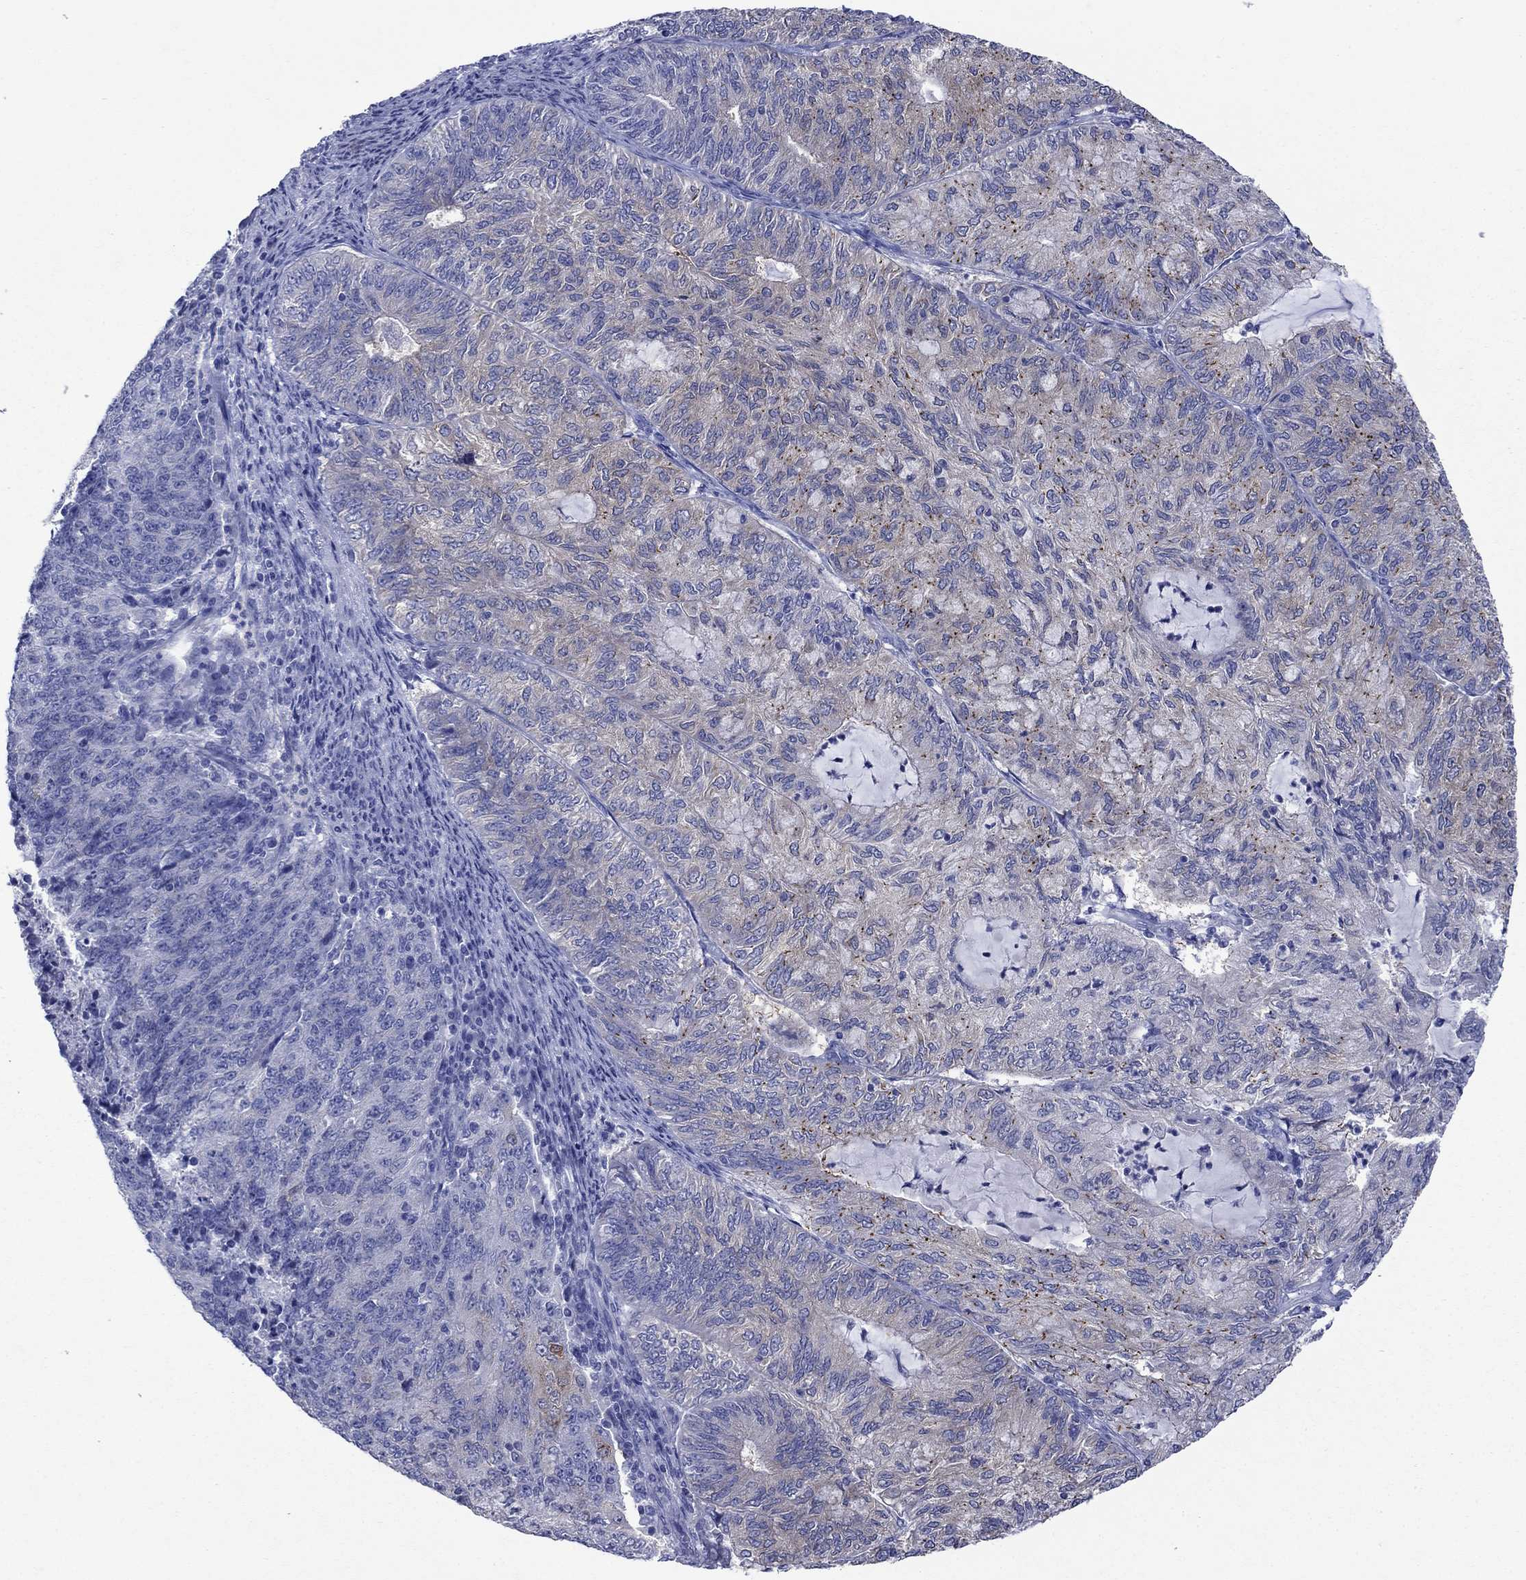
{"staining": {"intensity": "moderate", "quantity": "<25%", "location": "cytoplasmic/membranous"}, "tissue": "endometrial cancer", "cell_type": "Tumor cells", "image_type": "cancer", "snomed": [{"axis": "morphology", "description": "Adenocarcinoma, NOS"}, {"axis": "topography", "description": "Endometrium"}], "caption": "High-magnification brightfield microscopy of endometrial adenocarcinoma stained with DAB (brown) and counterstained with hematoxylin (blue). tumor cells exhibit moderate cytoplasmic/membranous staining is seen in about<25% of cells.", "gene": "SULT2B1", "patient": {"sex": "female", "age": 82}}